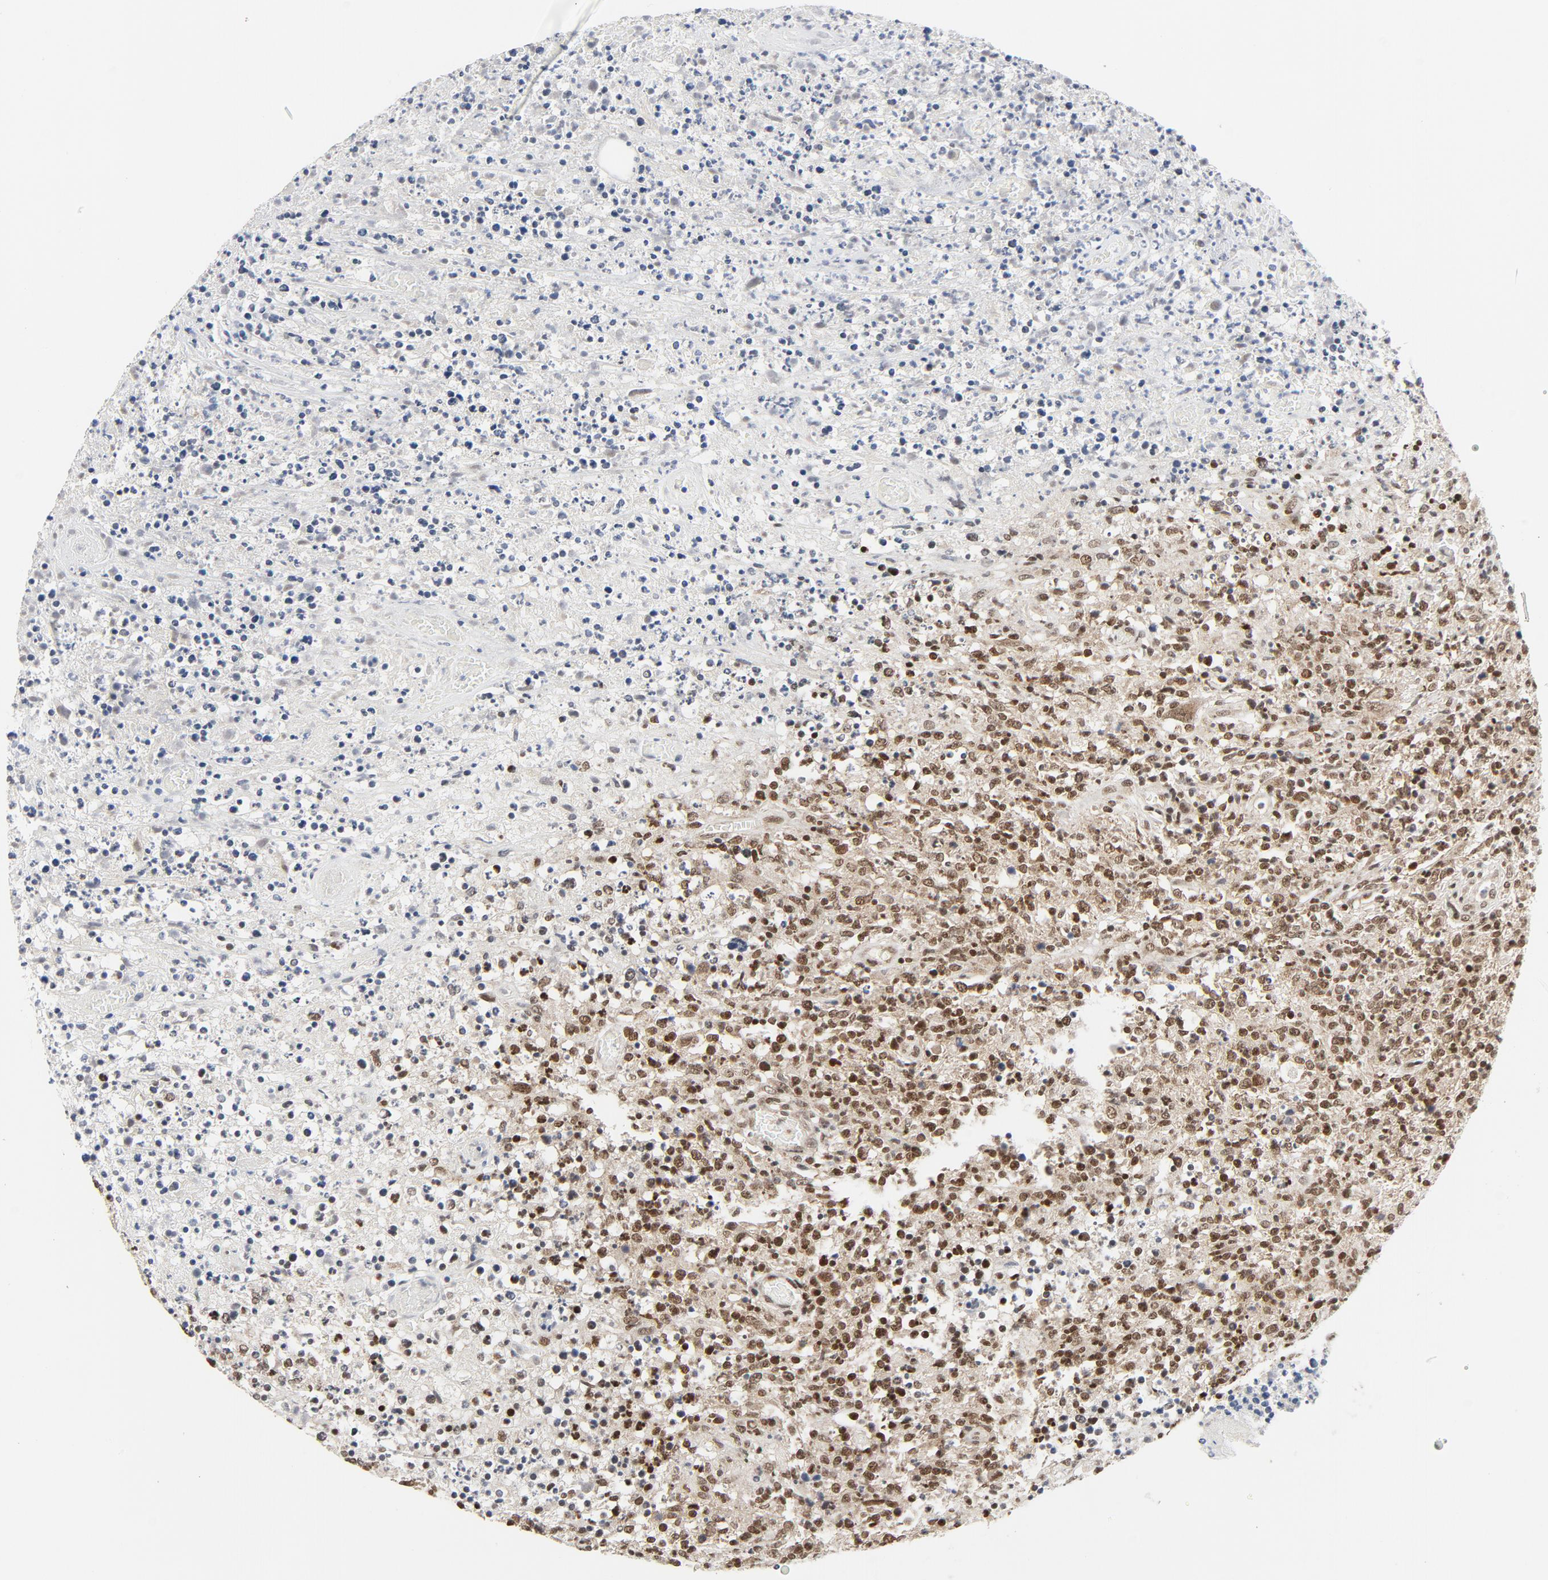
{"staining": {"intensity": "strong", "quantity": ">75%", "location": "nuclear"}, "tissue": "lymphoma", "cell_type": "Tumor cells", "image_type": "cancer", "snomed": [{"axis": "morphology", "description": "Malignant lymphoma, non-Hodgkin's type, High grade"}, {"axis": "topography", "description": "Lymph node"}], "caption": "IHC (DAB) staining of human malignant lymphoma, non-Hodgkin's type (high-grade) reveals strong nuclear protein expression in about >75% of tumor cells.", "gene": "ERCC1", "patient": {"sex": "female", "age": 84}}